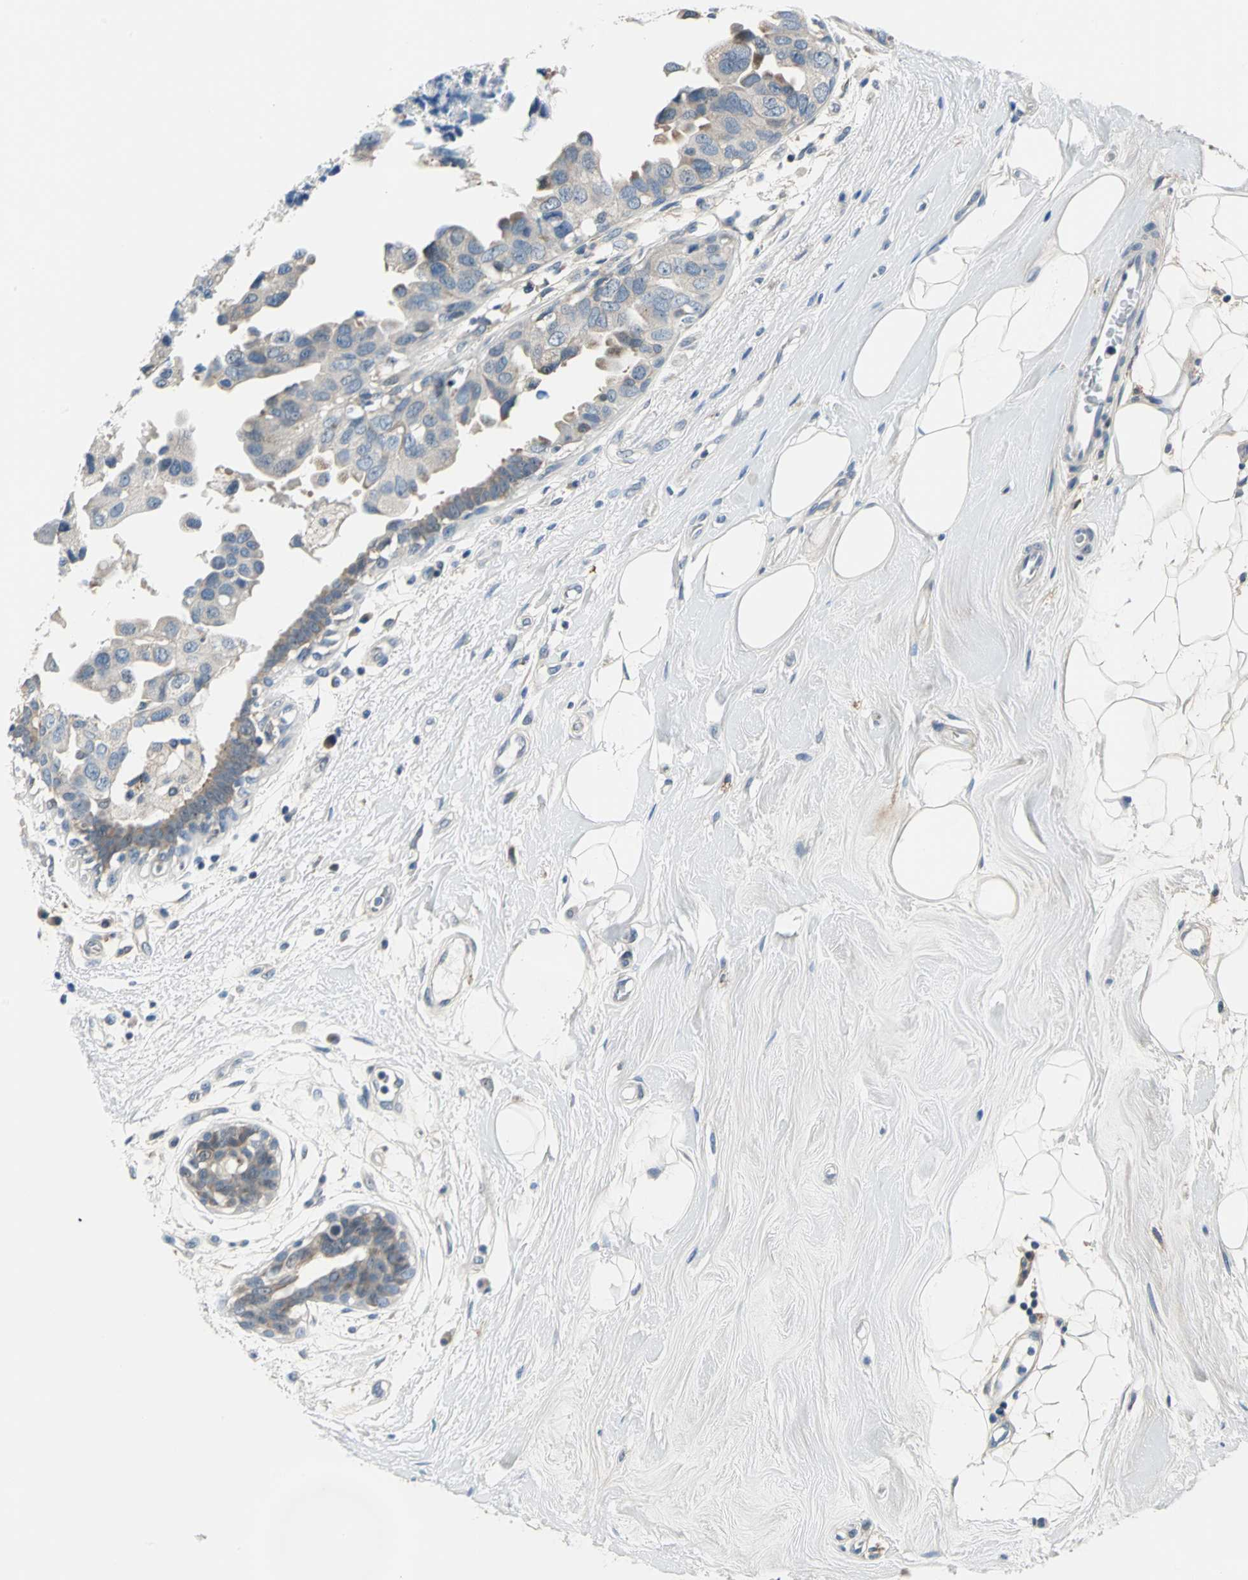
{"staining": {"intensity": "weak", "quantity": "25%-75%", "location": "cytoplasmic/membranous"}, "tissue": "breast cancer", "cell_type": "Tumor cells", "image_type": "cancer", "snomed": [{"axis": "morphology", "description": "Duct carcinoma"}, {"axis": "topography", "description": "Breast"}], "caption": "A high-resolution photomicrograph shows immunohistochemistry staining of breast infiltrating ductal carcinoma, which exhibits weak cytoplasmic/membranous positivity in about 25%-75% of tumor cells. (brown staining indicates protein expression, while blue staining denotes nuclei).", "gene": "ZNF415", "patient": {"sex": "female", "age": 40}}